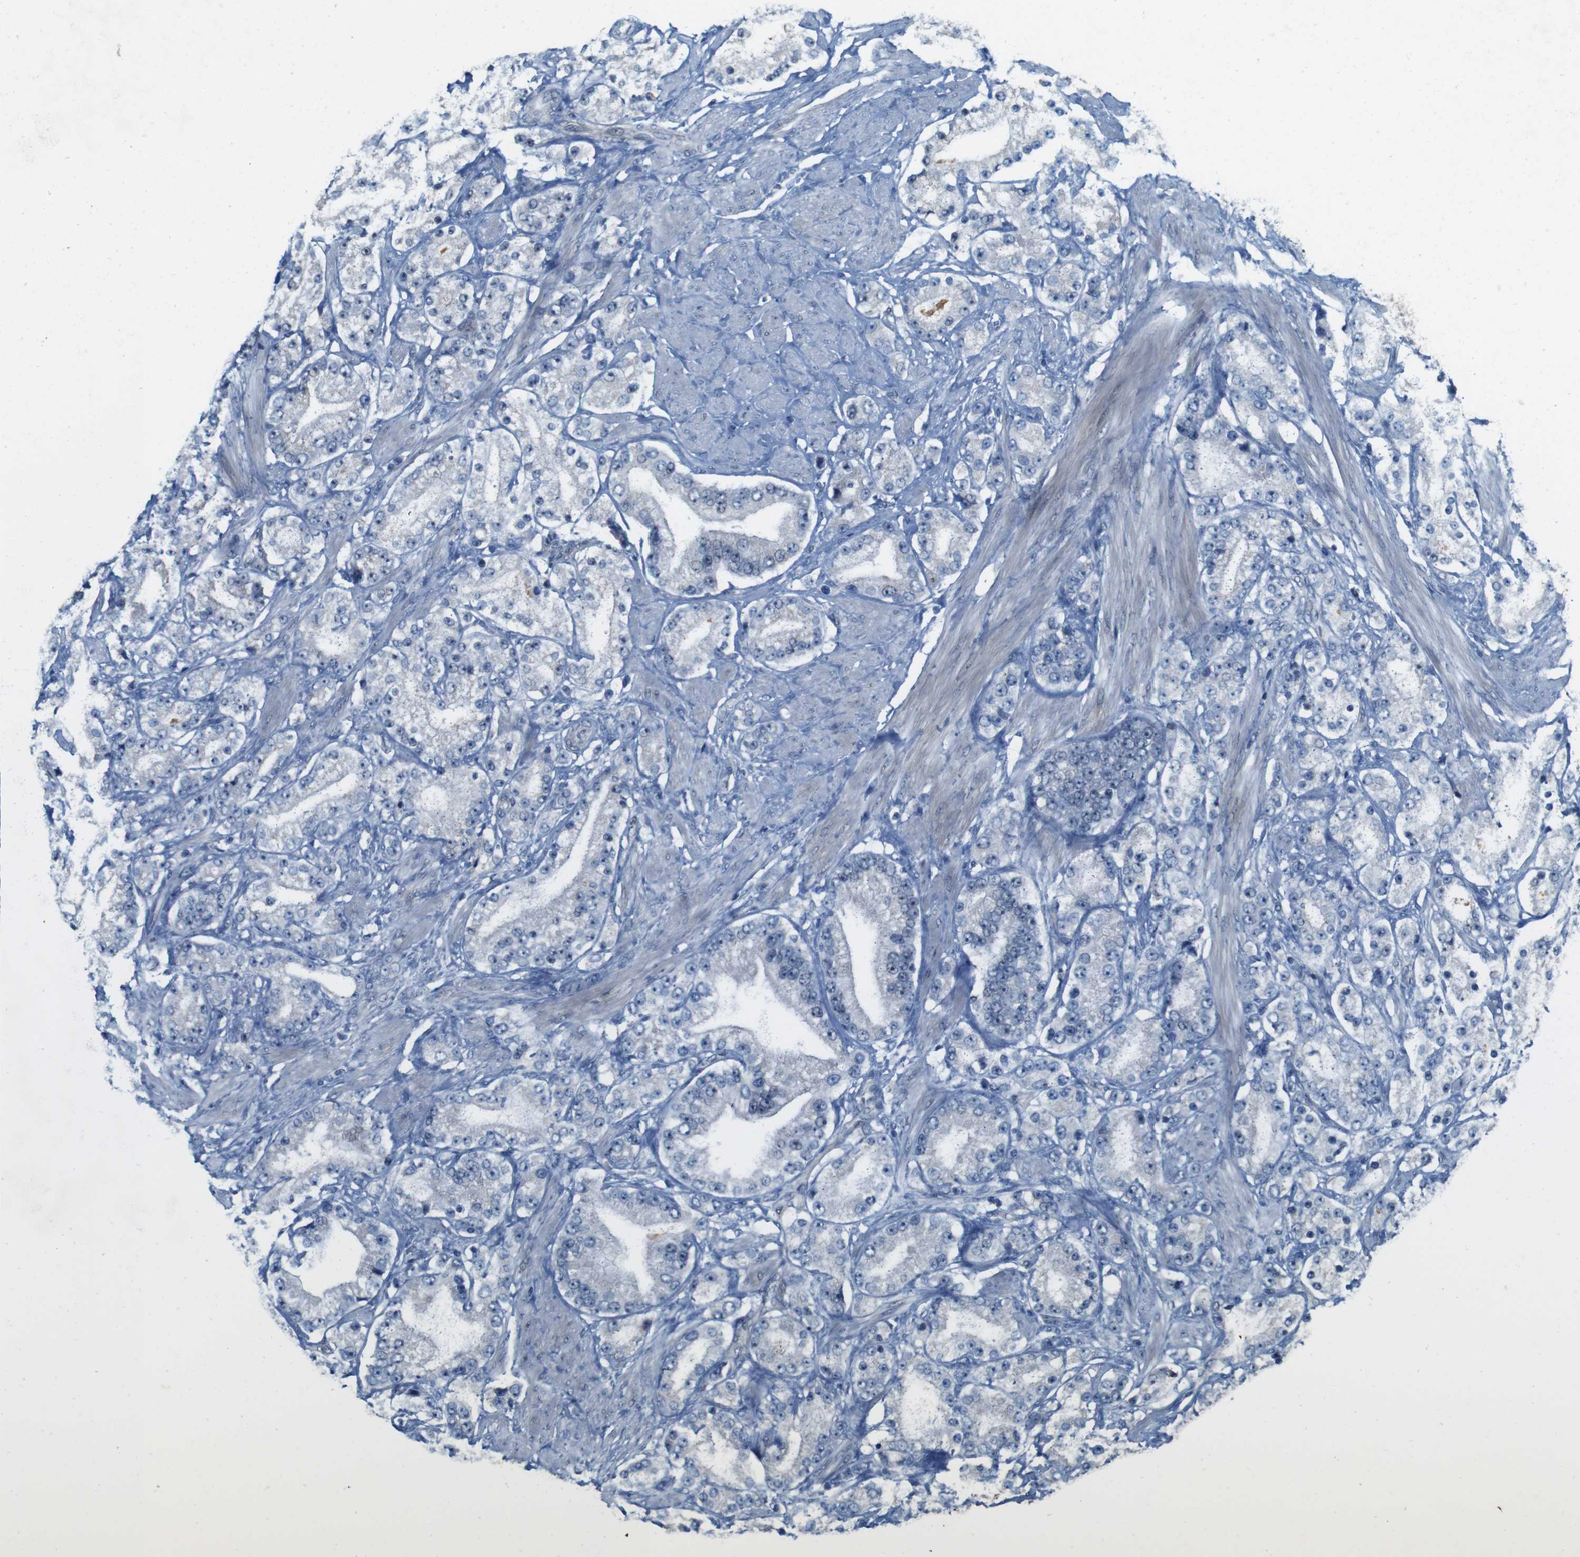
{"staining": {"intensity": "negative", "quantity": "none", "location": "none"}, "tissue": "prostate cancer", "cell_type": "Tumor cells", "image_type": "cancer", "snomed": [{"axis": "morphology", "description": "Adenocarcinoma, Low grade"}, {"axis": "topography", "description": "Prostate"}], "caption": "Immunohistochemistry (IHC) photomicrograph of human prostate cancer stained for a protein (brown), which shows no staining in tumor cells.", "gene": "SKI", "patient": {"sex": "male", "age": 63}}